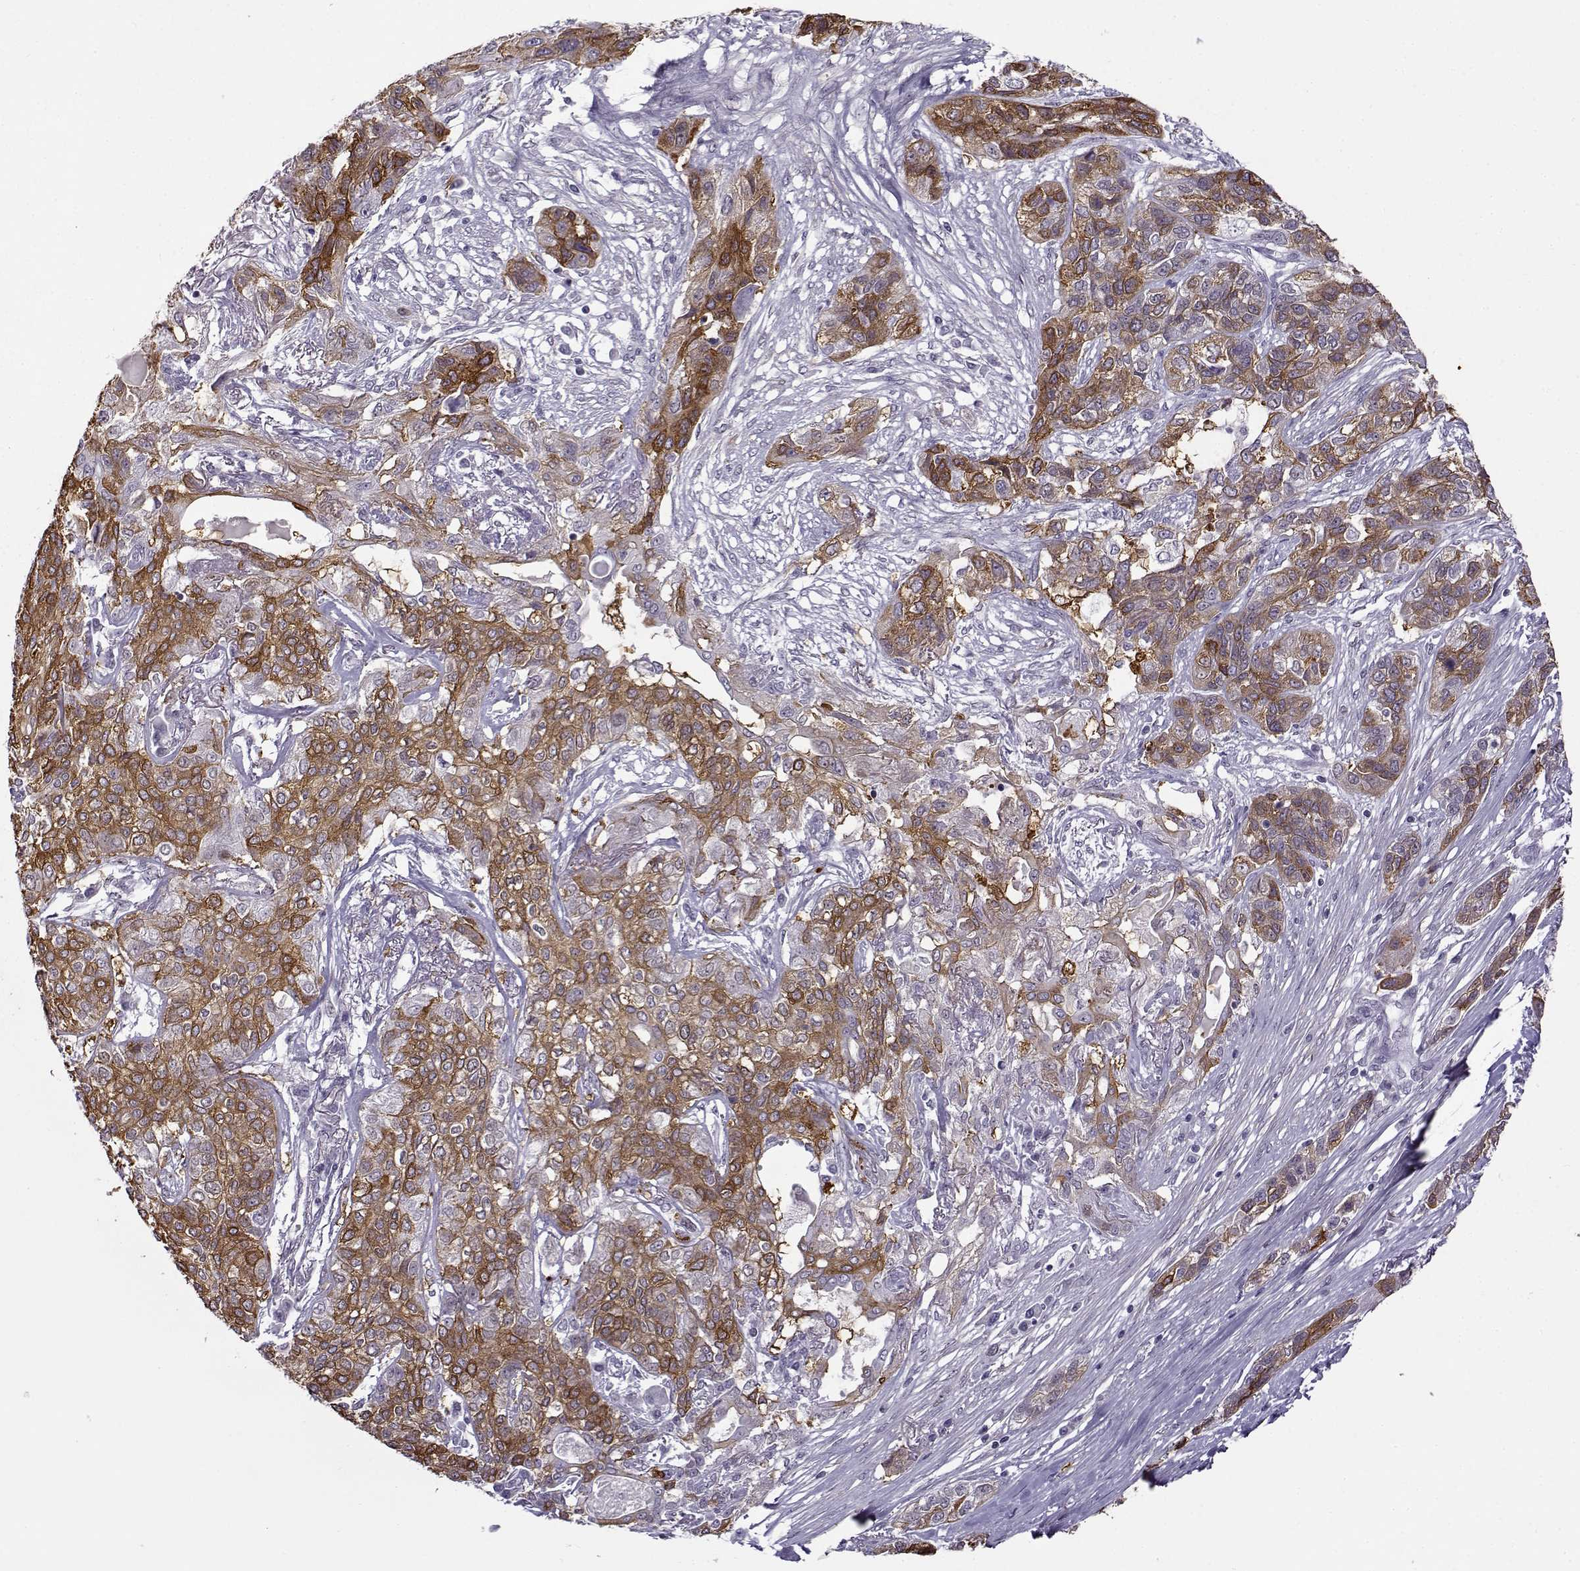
{"staining": {"intensity": "strong", "quantity": "25%-75%", "location": "cytoplasmic/membranous"}, "tissue": "lung cancer", "cell_type": "Tumor cells", "image_type": "cancer", "snomed": [{"axis": "morphology", "description": "Squamous cell carcinoma, NOS"}, {"axis": "topography", "description": "Lung"}], "caption": "Immunohistochemistry (IHC) photomicrograph of neoplastic tissue: human lung cancer stained using immunohistochemistry displays high levels of strong protein expression localized specifically in the cytoplasmic/membranous of tumor cells, appearing as a cytoplasmic/membranous brown color.", "gene": "BACH1", "patient": {"sex": "female", "age": 70}}